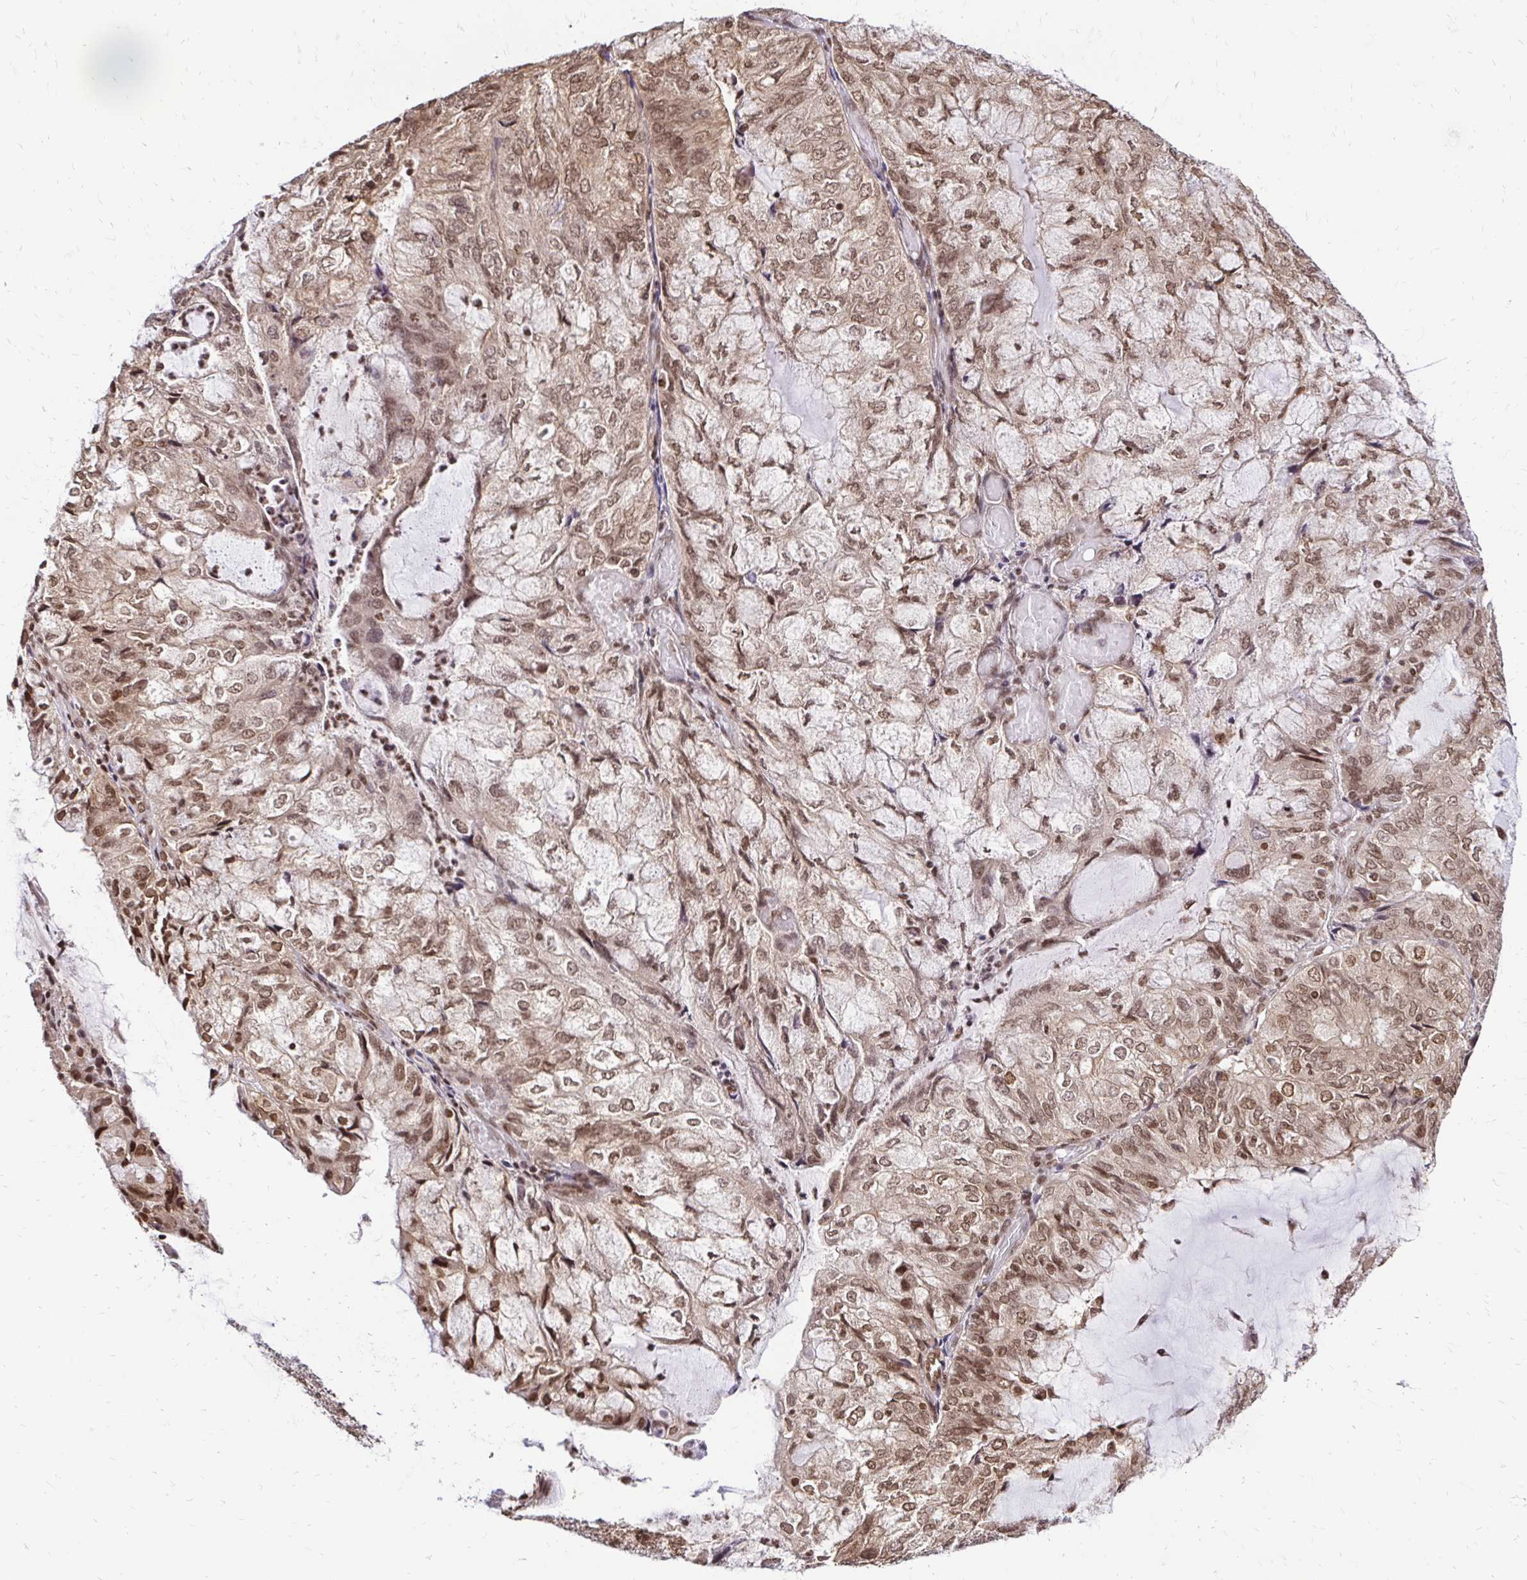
{"staining": {"intensity": "moderate", "quantity": ">75%", "location": "cytoplasmic/membranous,nuclear"}, "tissue": "endometrial cancer", "cell_type": "Tumor cells", "image_type": "cancer", "snomed": [{"axis": "morphology", "description": "Adenocarcinoma, NOS"}, {"axis": "topography", "description": "Endometrium"}], "caption": "Endometrial cancer (adenocarcinoma) tissue shows moderate cytoplasmic/membranous and nuclear staining in about >75% of tumor cells", "gene": "GLYR1", "patient": {"sex": "female", "age": 81}}